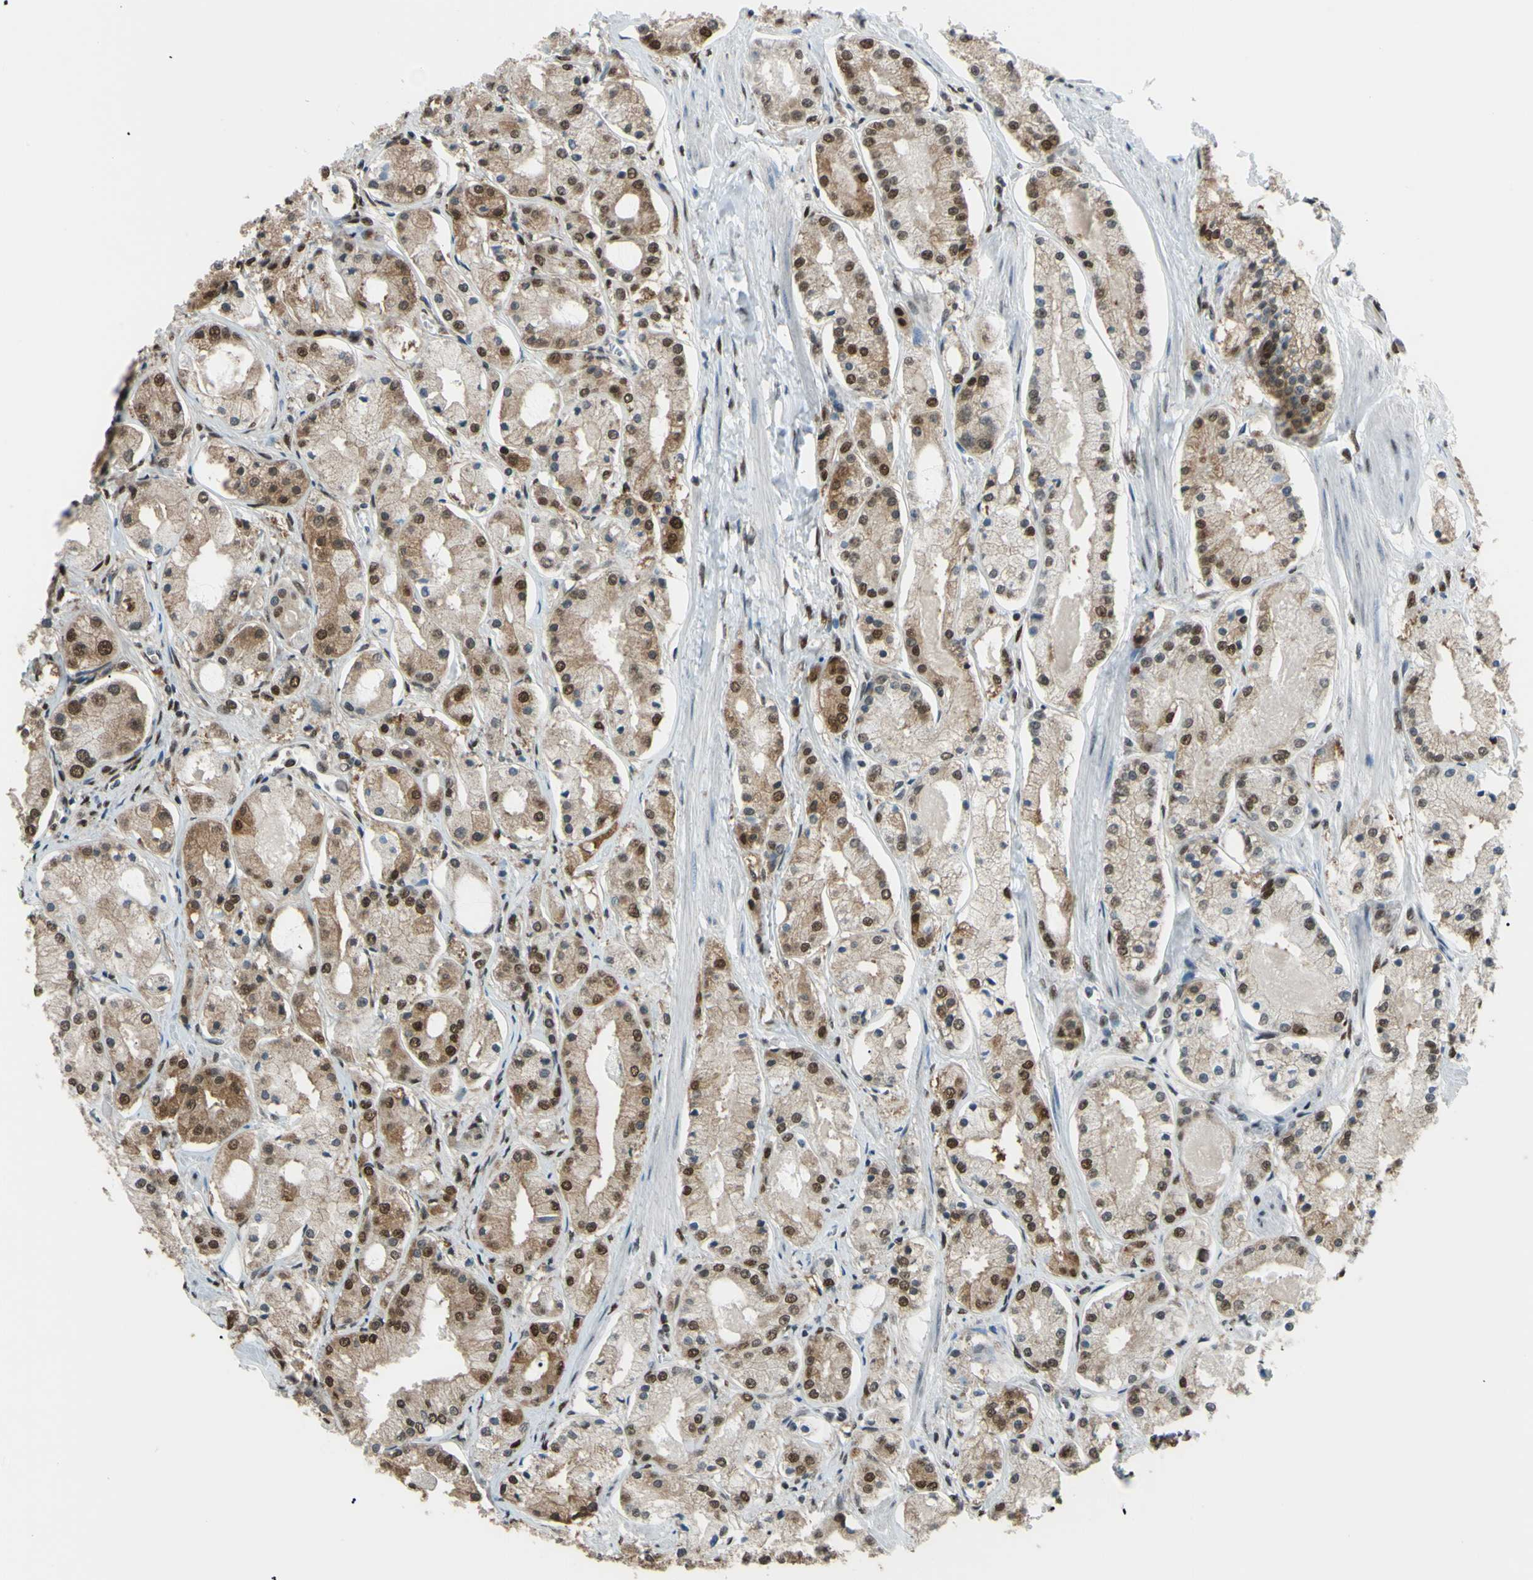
{"staining": {"intensity": "strong", "quantity": ">75%", "location": "cytoplasmic/membranous,nuclear"}, "tissue": "prostate cancer", "cell_type": "Tumor cells", "image_type": "cancer", "snomed": [{"axis": "morphology", "description": "Adenocarcinoma, High grade"}, {"axis": "topography", "description": "Prostate"}], "caption": "Prostate cancer stained with immunohistochemistry demonstrates strong cytoplasmic/membranous and nuclear positivity in about >75% of tumor cells.", "gene": "FKBP5", "patient": {"sex": "male", "age": 66}}